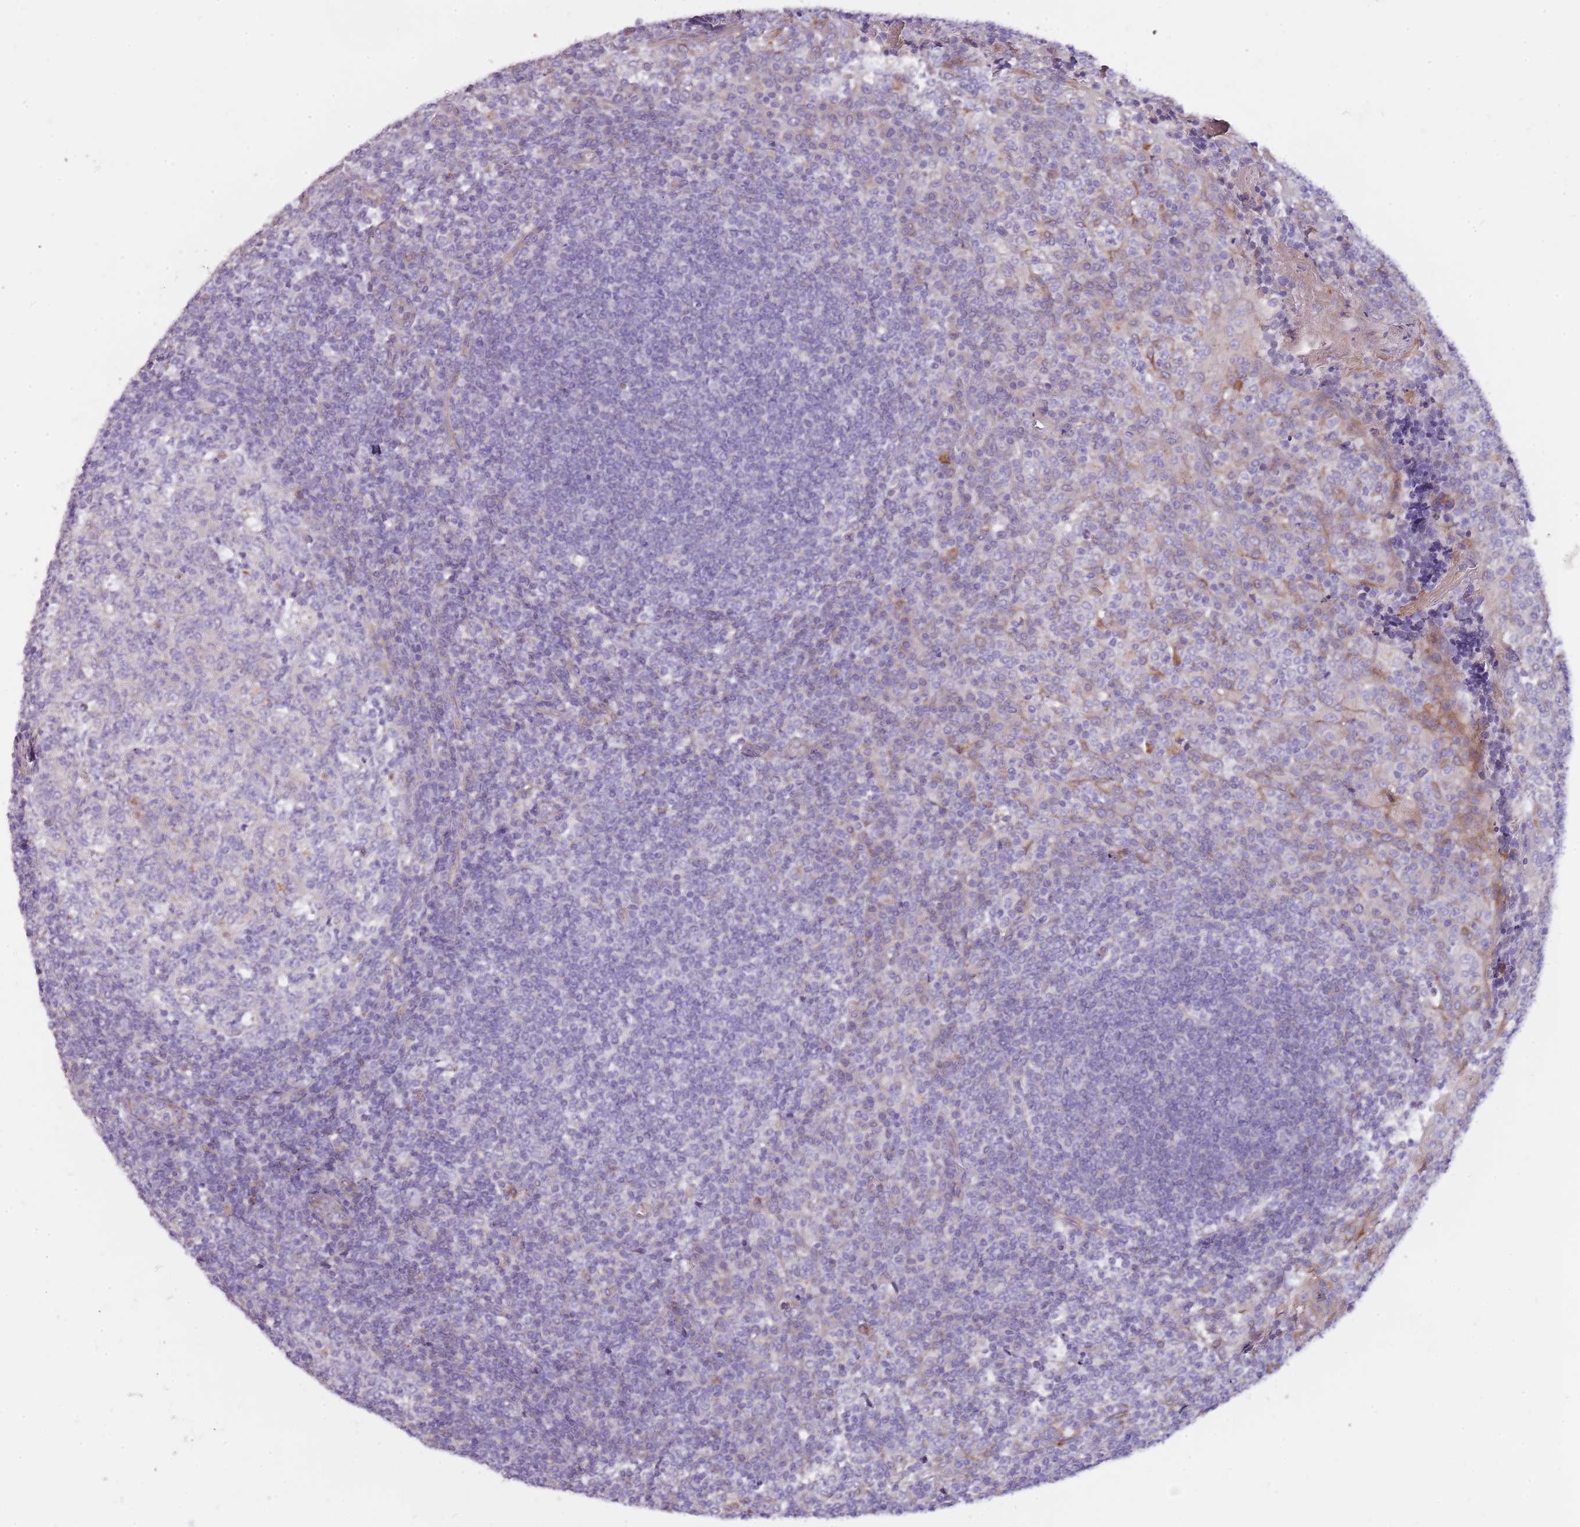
{"staining": {"intensity": "negative", "quantity": "none", "location": "none"}, "tissue": "tonsil", "cell_type": "Germinal center cells", "image_type": "normal", "snomed": [{"axis": "morphology", "description": "Normal tissue, NOS"}, {"axis": "topography", "description": "Tonsil"}], "caption": "There is no significant staining in germinal center cells of tonsil. Brightfield microscopy of IHC stained with DAB (3,3'-diaminobenzidine) (brown) and hematoxylin (blue), captured at high magnification.", "gene": "NTN4", "patient": {"sex": "female", "age": 19}}